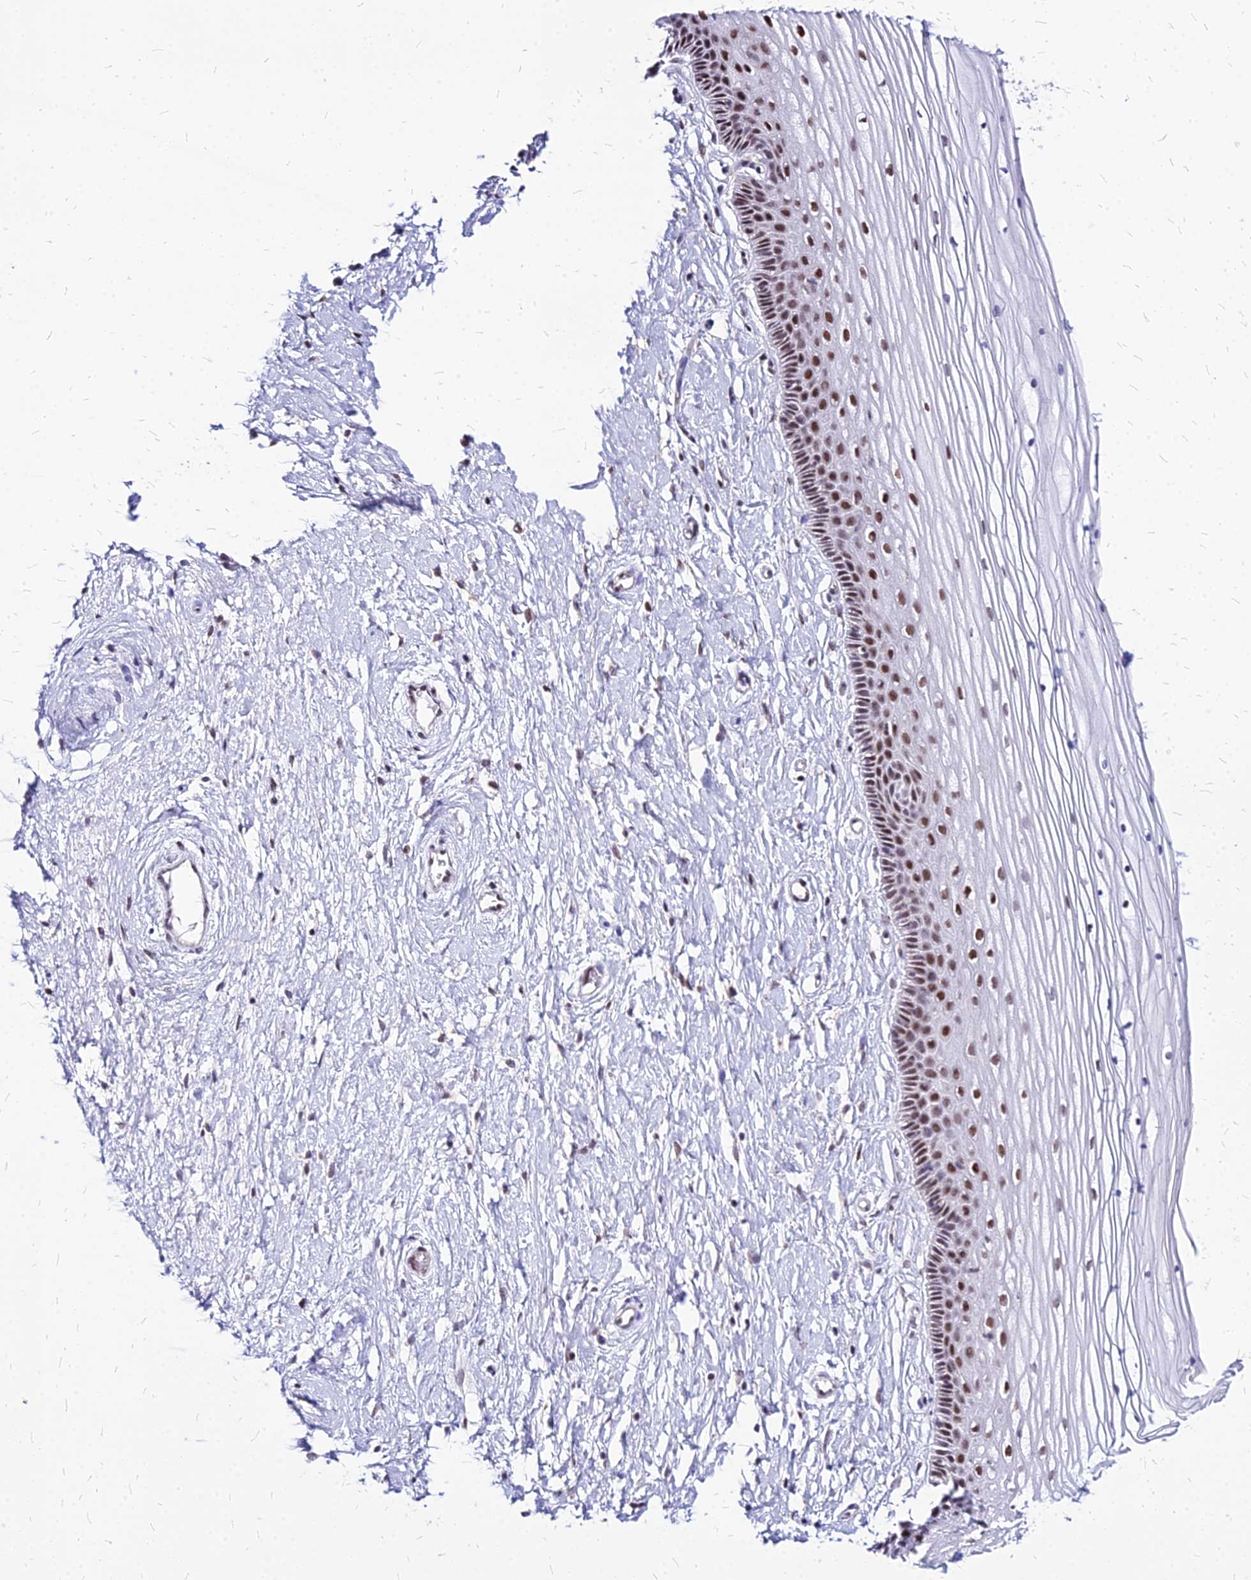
{"staining": {"intensity": "moderate", "quantity": ">75%", "location": "nuclear"}, "tissue": "vagina", "cell_type": "Squamous epithelial cells", "image_type": "normal", "snomed": [{"axis": "morphology", "description": "Normal tissue, NOS"}, {"axis": "topography", "description": "Vagina"}, {"axis": "topography", "description": "Cervix"}], "caption": "Vagina stained for a protein (brown) displays moderate nuclear positive positivity in approximately >75% of squamous epithelial cells.", "gene": "FDX2", "patient": {"sex": "female", "age": 40}}